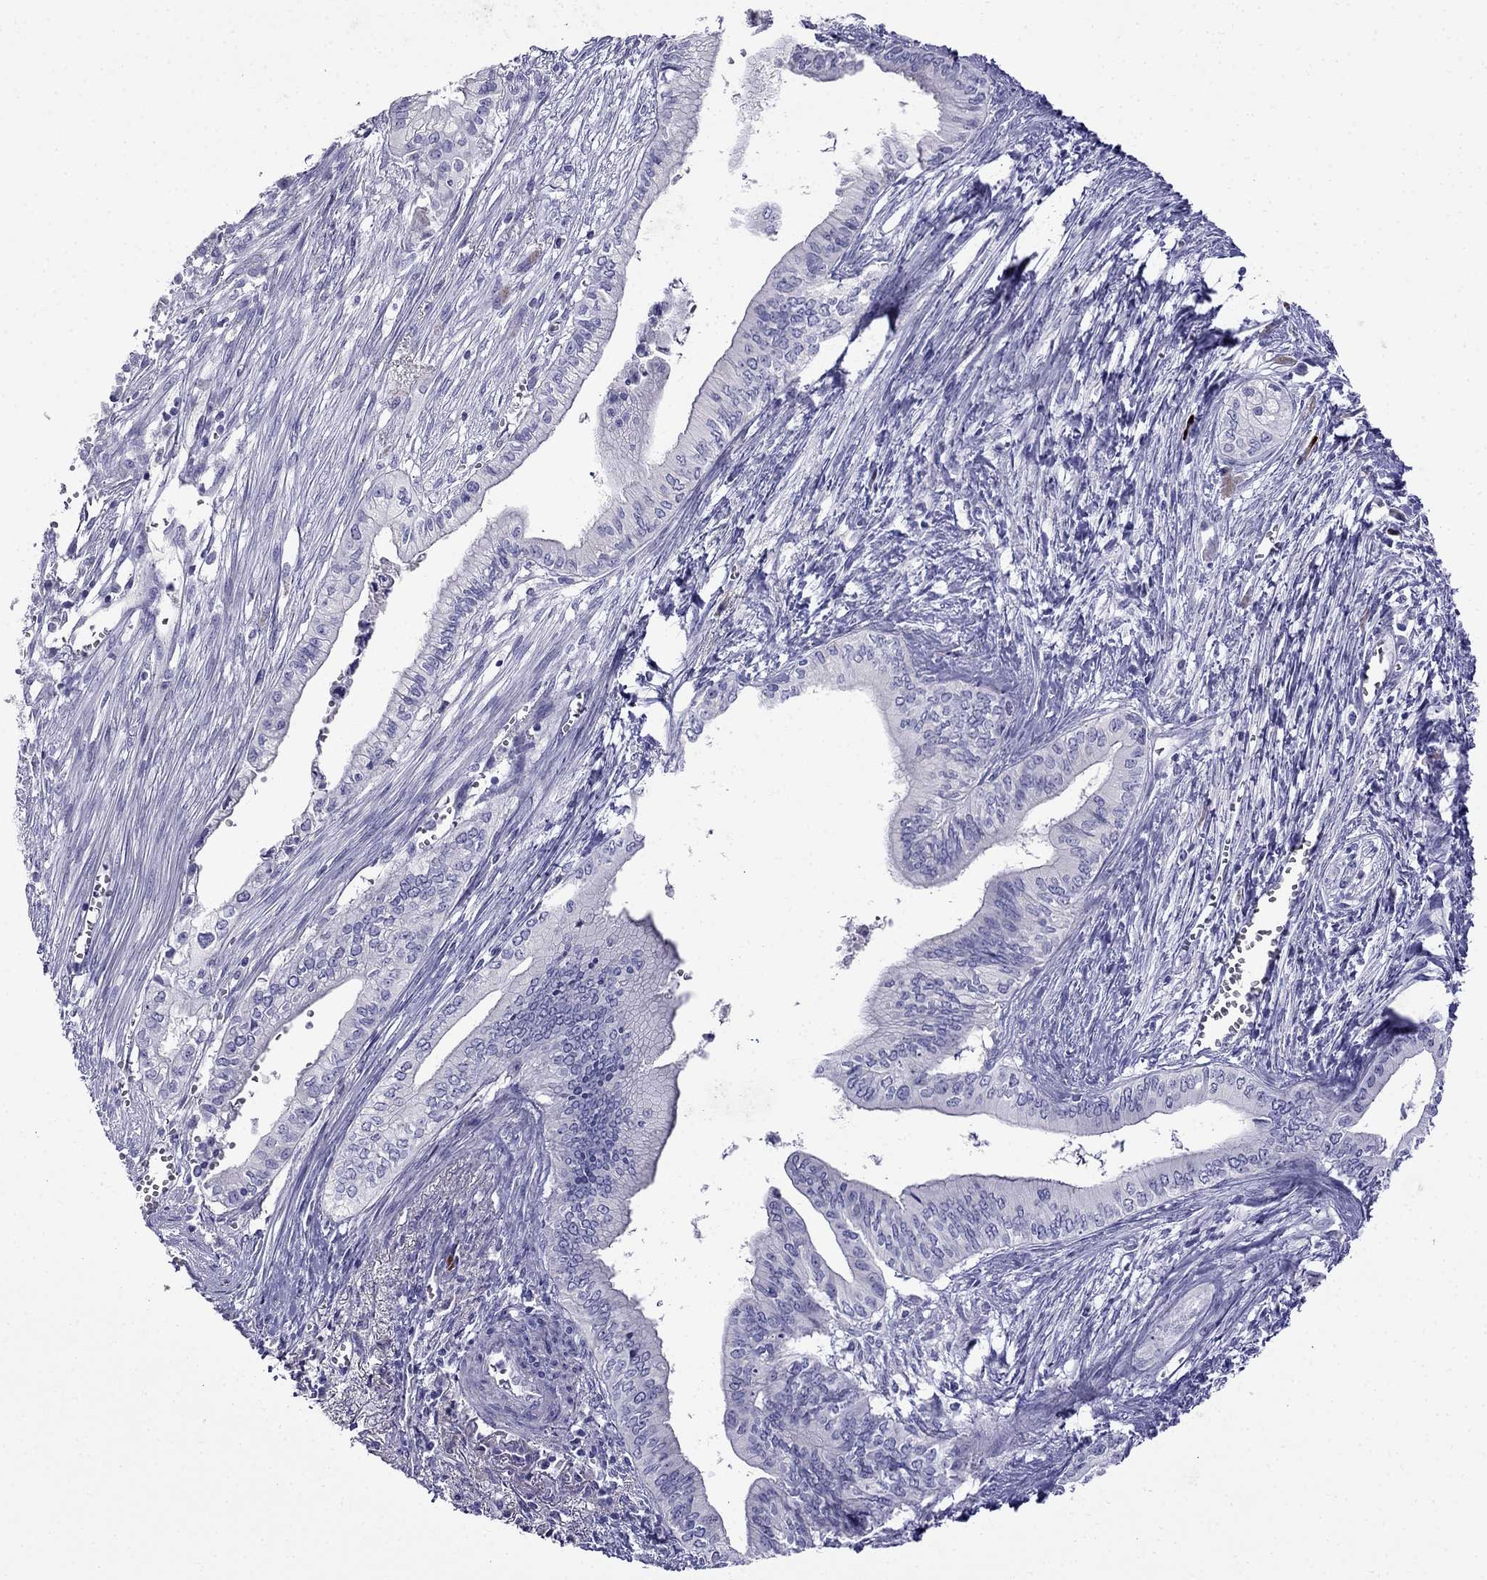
{"staining": {"intensity": "negative", "quantity": "none", "location": "none"}, "tissue": "pancreatic cancer", "cell_type": "Tumor cells", "image_type": "cancer", "snomed": [{"axis": "morphology", "description": "Adenocarcinoma, NOS"}, {"axis": "topography", "description": "Pancreas"}], "caption": "High magnification brightfield microscopy of pancreatic cancer stained with DAB (brown) and counterstained with hematoxylin (blue): tumor cells show no significant expression.", "gene": "PATE1", "patient": {"sex": "female", "age": 61}}